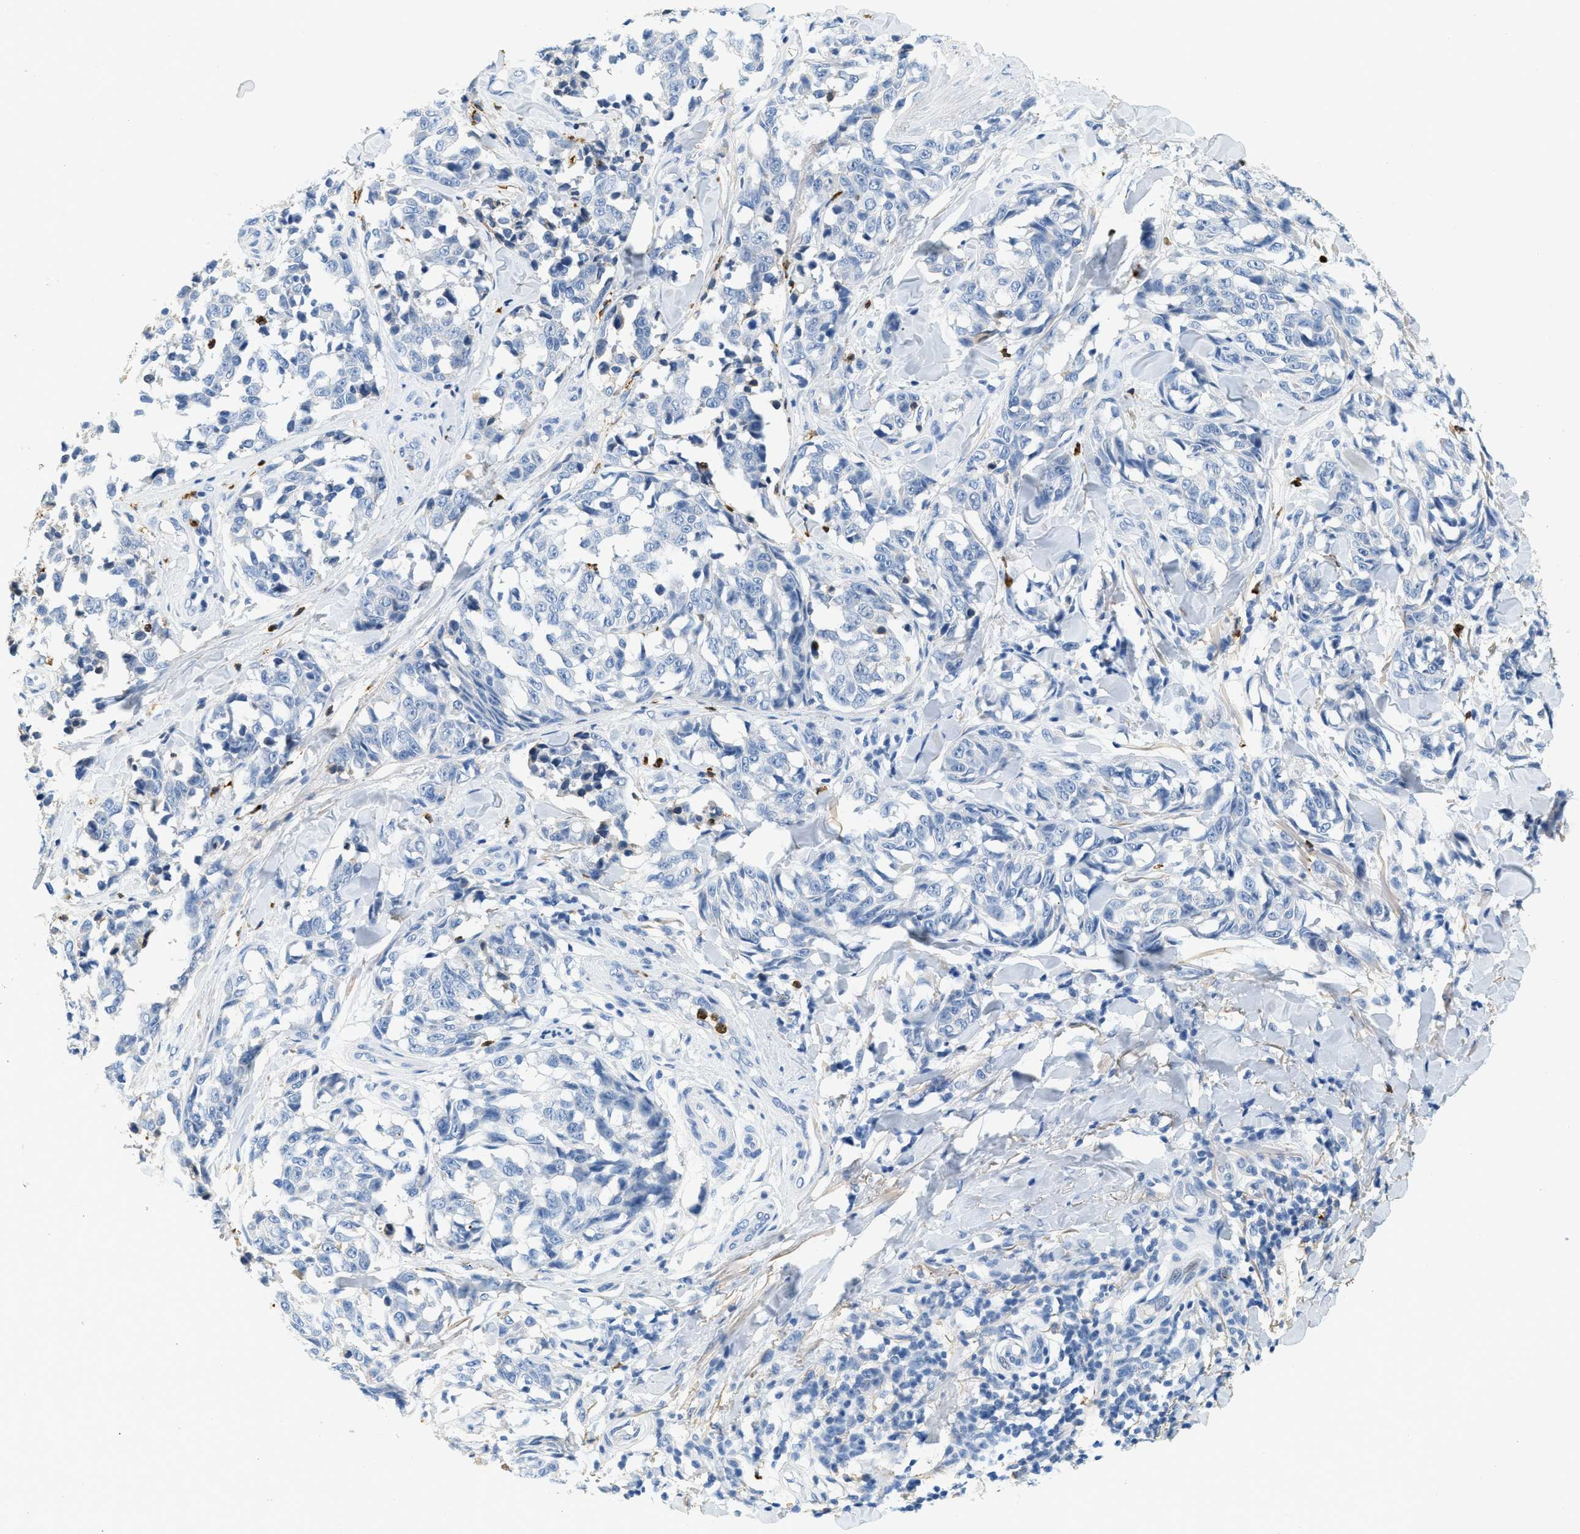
{"staining": {"intensity": "negative", "quantity": "none", "location": "none"}, "tissue": "melanoma", "cell_type": "Tumor cells", "image_type": "cancer", "snomed": [{"axis": "morphology", "description": "Malignant melanoma, NOS"}, {"axis": "topography", "description": "Skin"}], "caption": "DAB (3,3'-diaminobenzidine) immunohistochemical staining of malignant melanoma exhibits no significant staining in tumor cells.", "gene": "LCN2", "patient": {"sex": "female", "age": 64}}